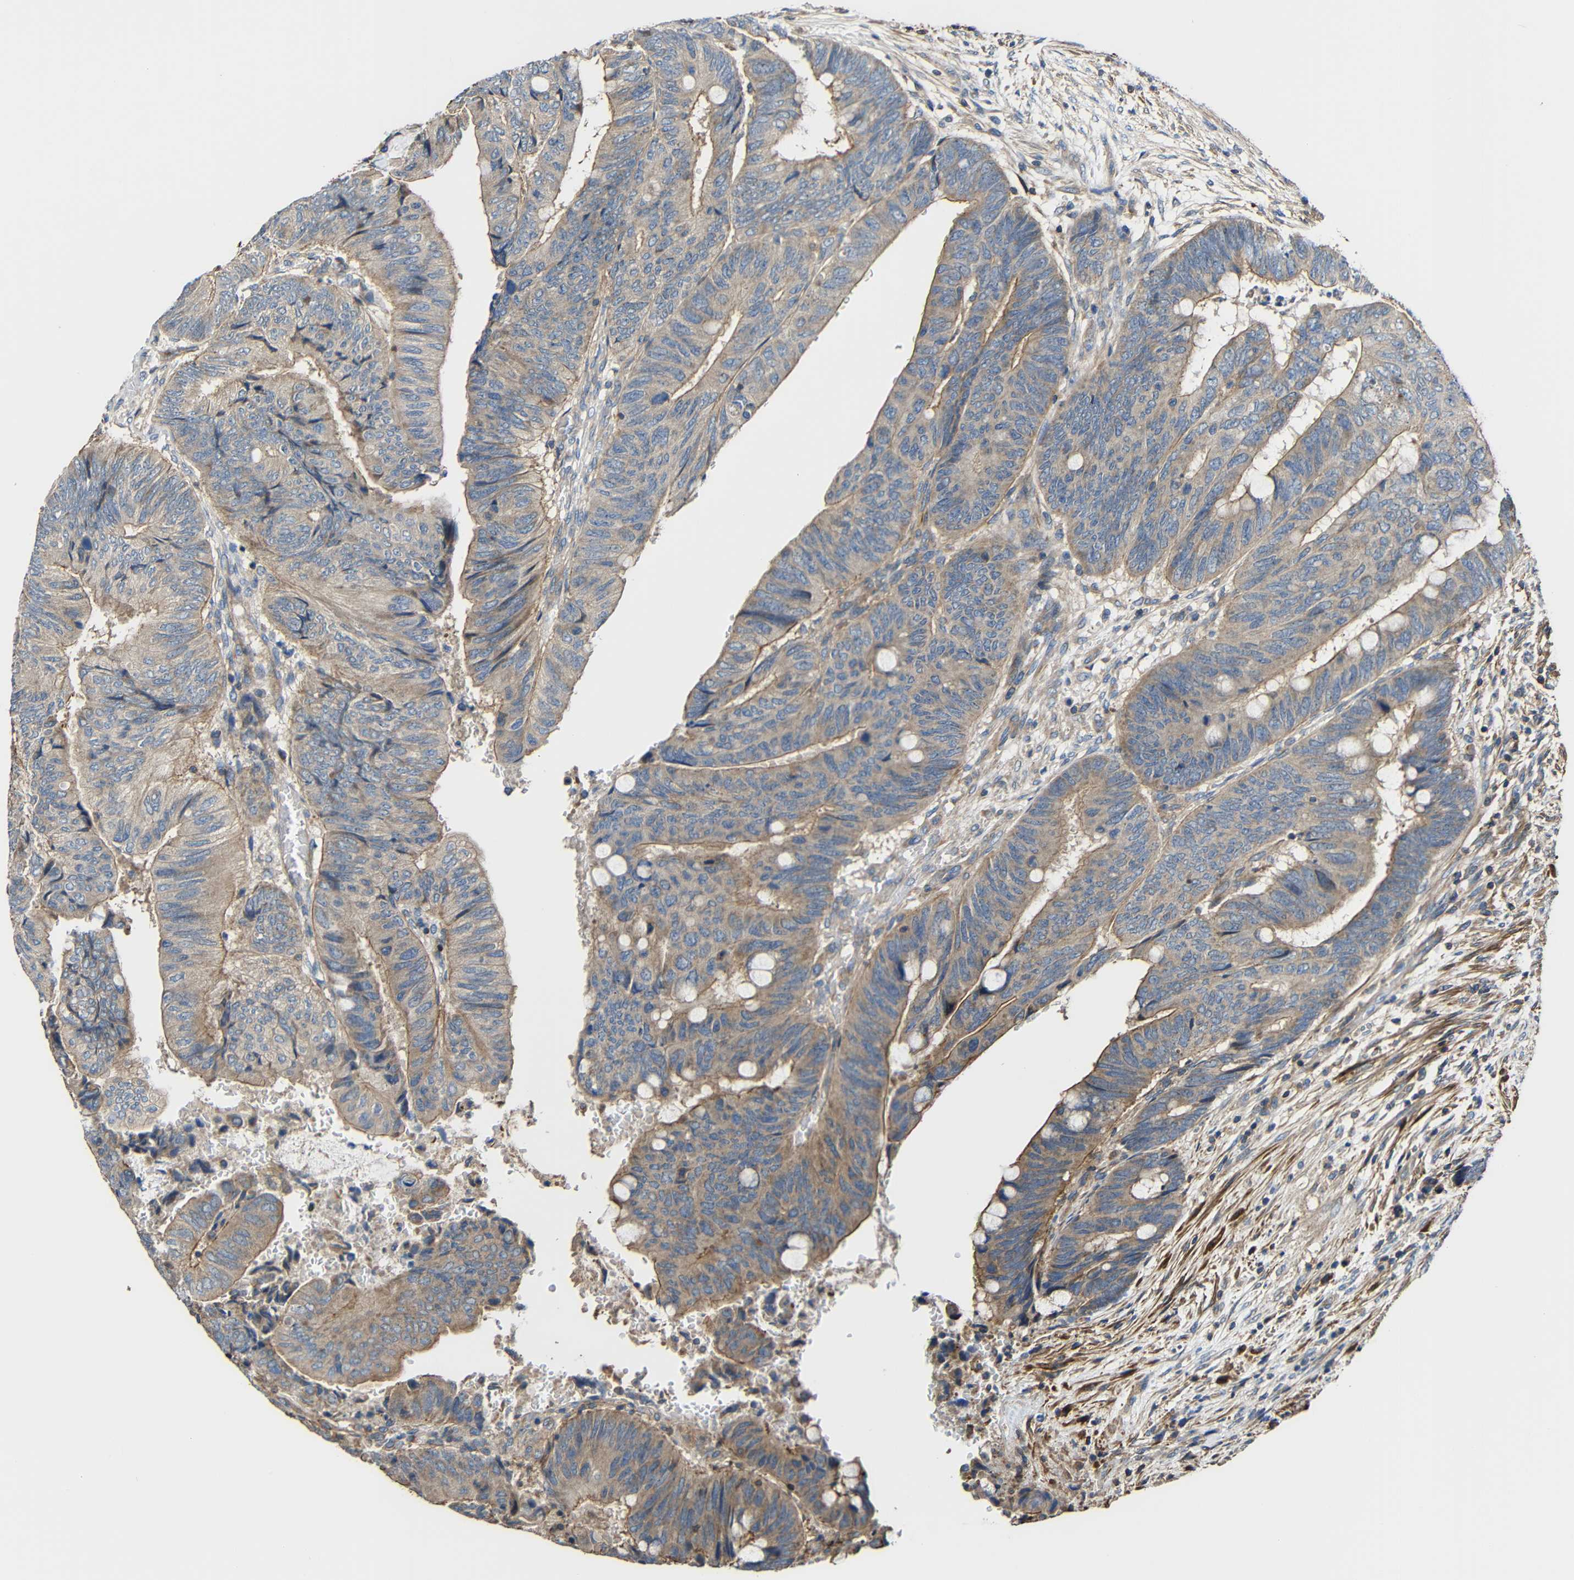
{"staining": {"intensity": "weak", "quantity": ">75%", "location": "cytoplasmic/membranous"}, "tissue": "colorectal cancer", "cell_type": "Tumor cells", "image_type": "cancer", "snomed": [{"axis": "morphology", "description": "Normal tissue, NOS"}, {"axis": "morphology", "description": "Adenocarcinoma, NOS"}, {"axis": "topography", "description": "Rectum"}, {"axis": "topography", "description": "Peripheral nerve tissue"}], "caption": "Adenocarcinoma (colorectal) tissue exhibits weak cytoplasmic/membranous positivity in approximately >75% of tumor cells The staining was performed using DAB to visualize the protein expression in brown, while the nuclei were stained in blue with hematoxylin (Magnification: 20x).", "gene": "RHOT2", "patient": {"sex": "male", "age": 92}}